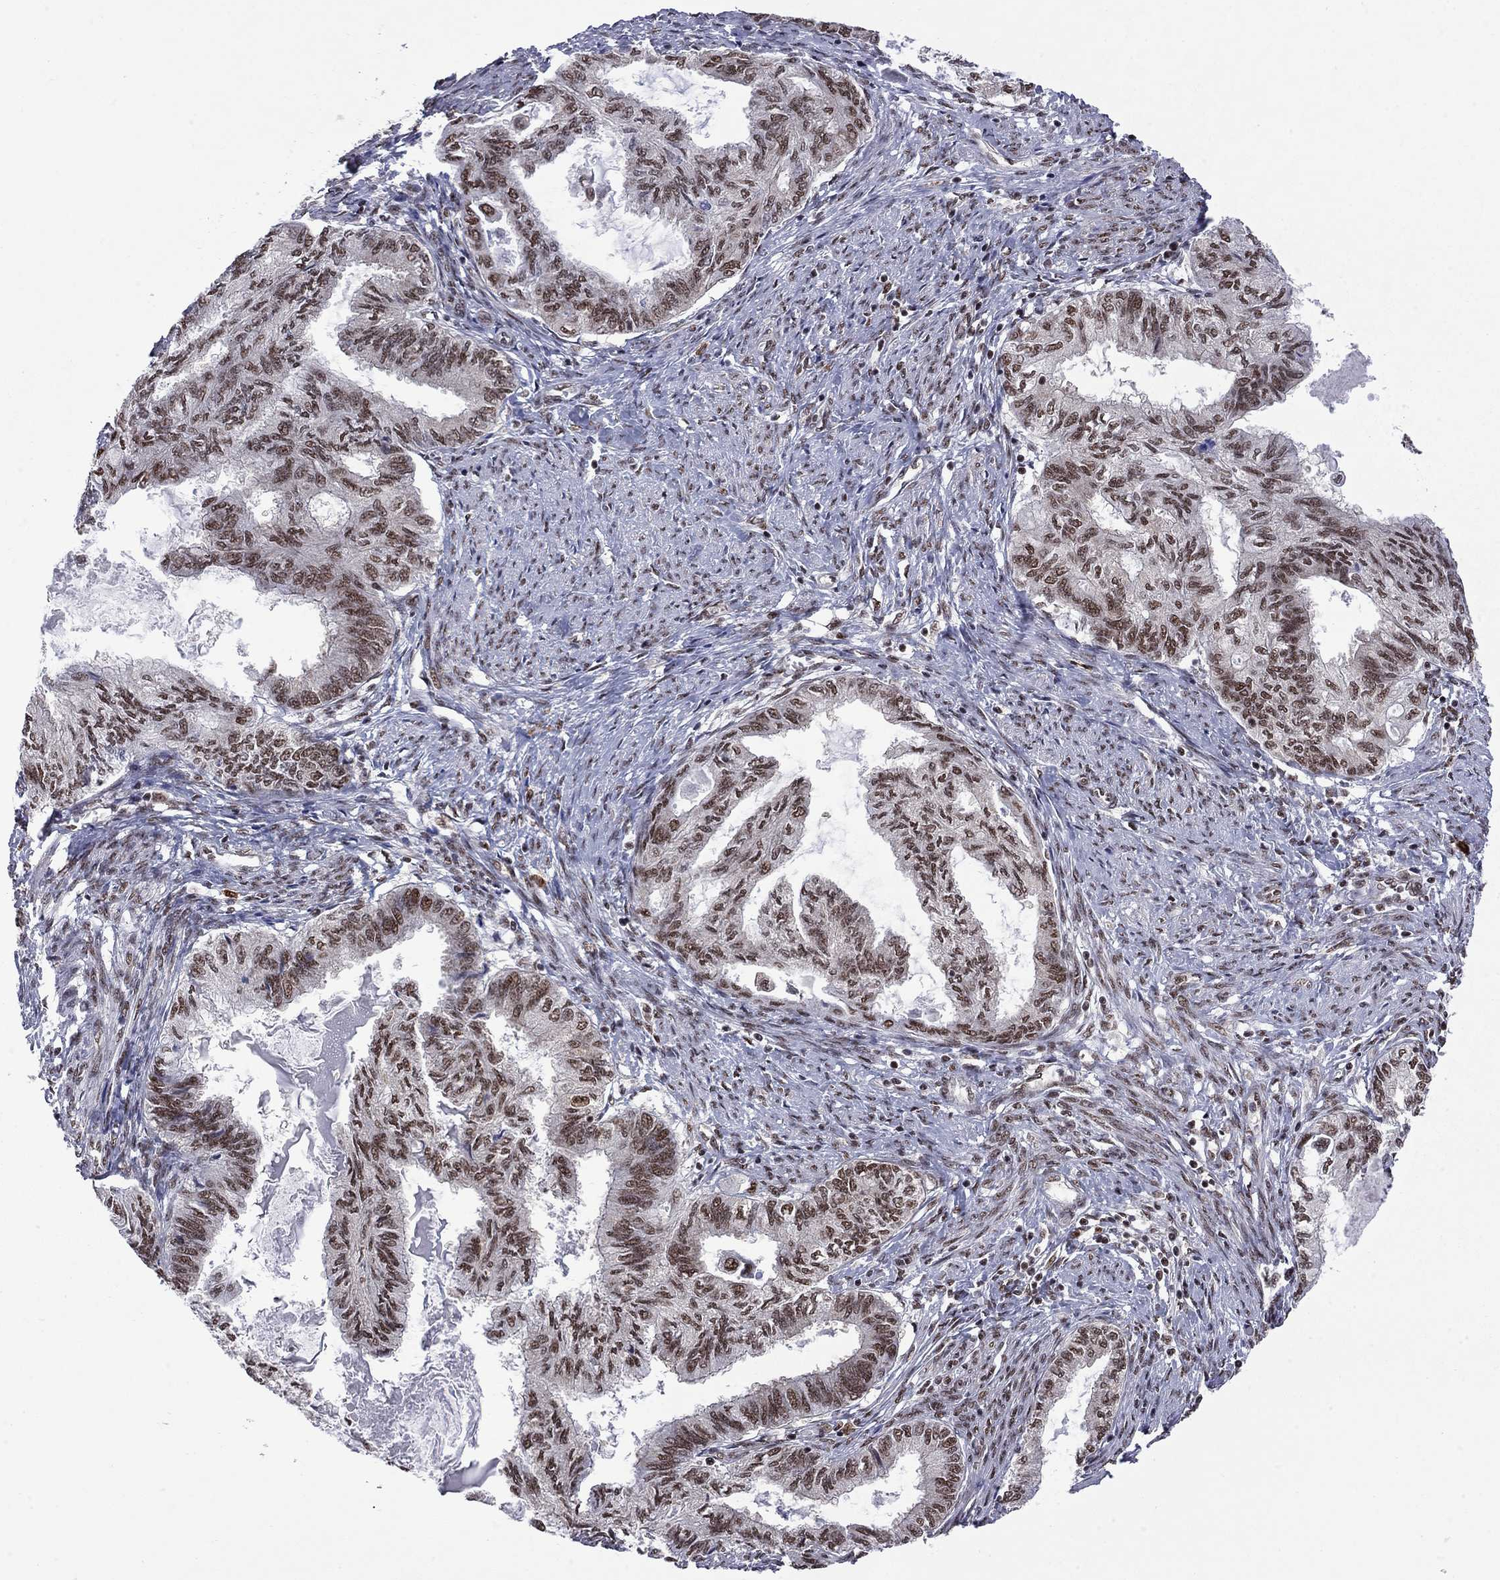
{"staining": {"intensity": "strong", "quantity": "25%-75%", "location": "nuclear"}, "tissue": "endometrial cancer", "cell_type": "Tumor cells", "image_type": "cancer", "snomed": [{"axis": "morphology", "description": "Adenocarcinoma, NOS"}, {"axis": "topography", "description": "Endometrium"}], "caption": "The immunohistochemical stain highlights strong nuclear staining in tumor cells of adenocarcinoma (endometrial) tissue.", "gene": "MED25", "patient": {"sex": "female", "age": 86}}